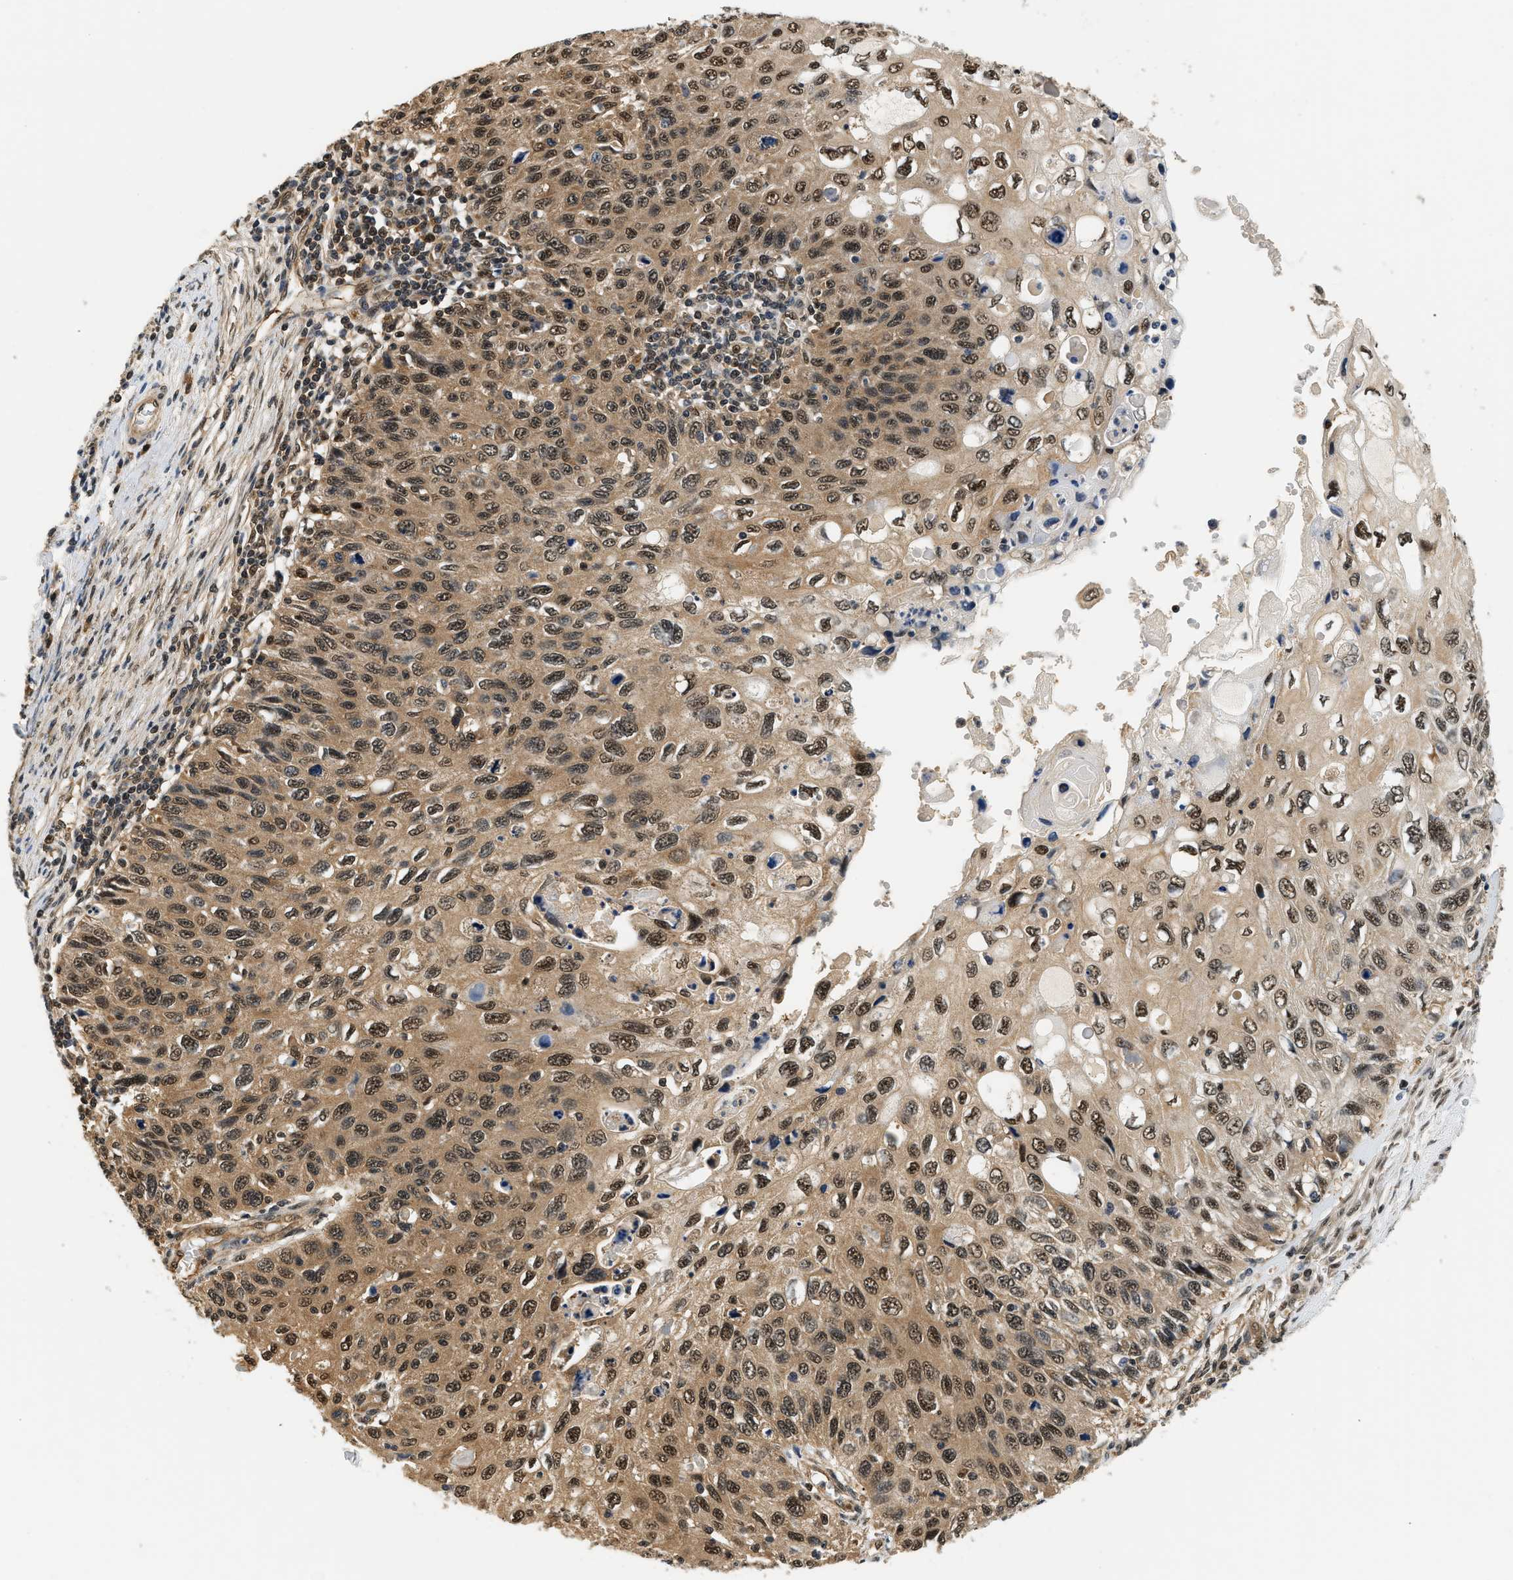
{"staining": {"intensity": "strong", "quantity": ">75%", "location": "cytoplasmic/membranous,nuclear"}, "tissue": "cervical cancer", "cell_type": "Tumor cells", "image_type": "cancer", "snomed": [{"axis": "morphology", "description": "Squamous cell carcinoma, NOS"}, {"axis": "topography", "description": "Cervix"}], "caption": "This histopathology image shows immunohistochemistry (IHC) staining of cervical squamous cell carcinoma, with high strong cytoplasmic/membranous and nuclear expression in about >75% of tumor cells.", "gene": "PSMD3", "patient": {"sex": "female", "age": 70}}